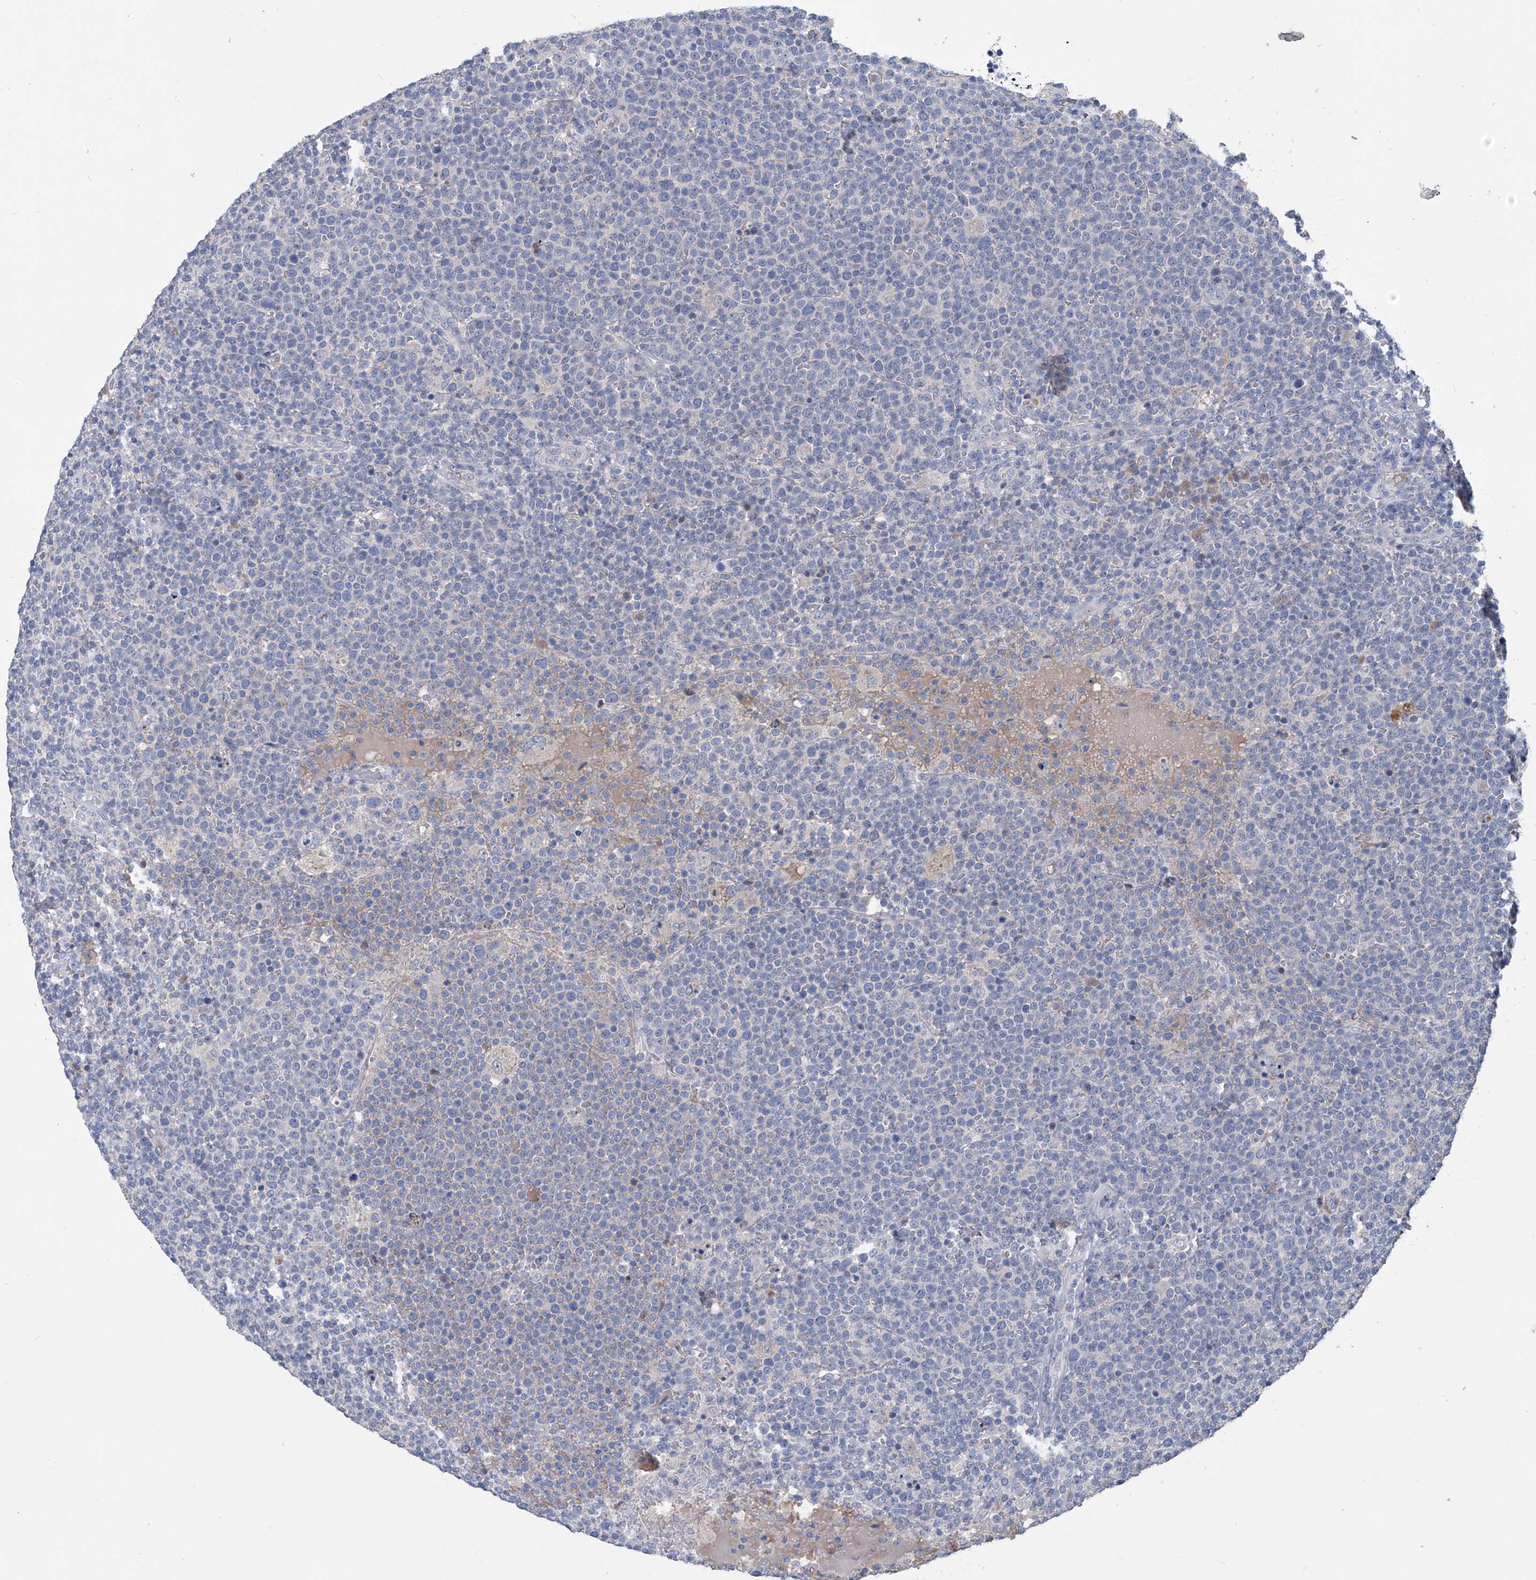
{"staining": {"intensity": "negative", "quantity": "none", "location": "none"}, "tissue": "lymphoma", "cell_type": "Tumor cells", "image_type": "cancer", "snomed": [{"axis": "morphology", "description": "Malignant lymphoma, non-Hodgkin's type, High grade"}, {"axis": "topography", "description": "Lymph node"}], "caption": "IHC image of human lymphoma stained for a protein (brown), which shows no expression in tumor cells.", "gene": "PCSK5", "patient": {"sex": "male", "age": 61}}